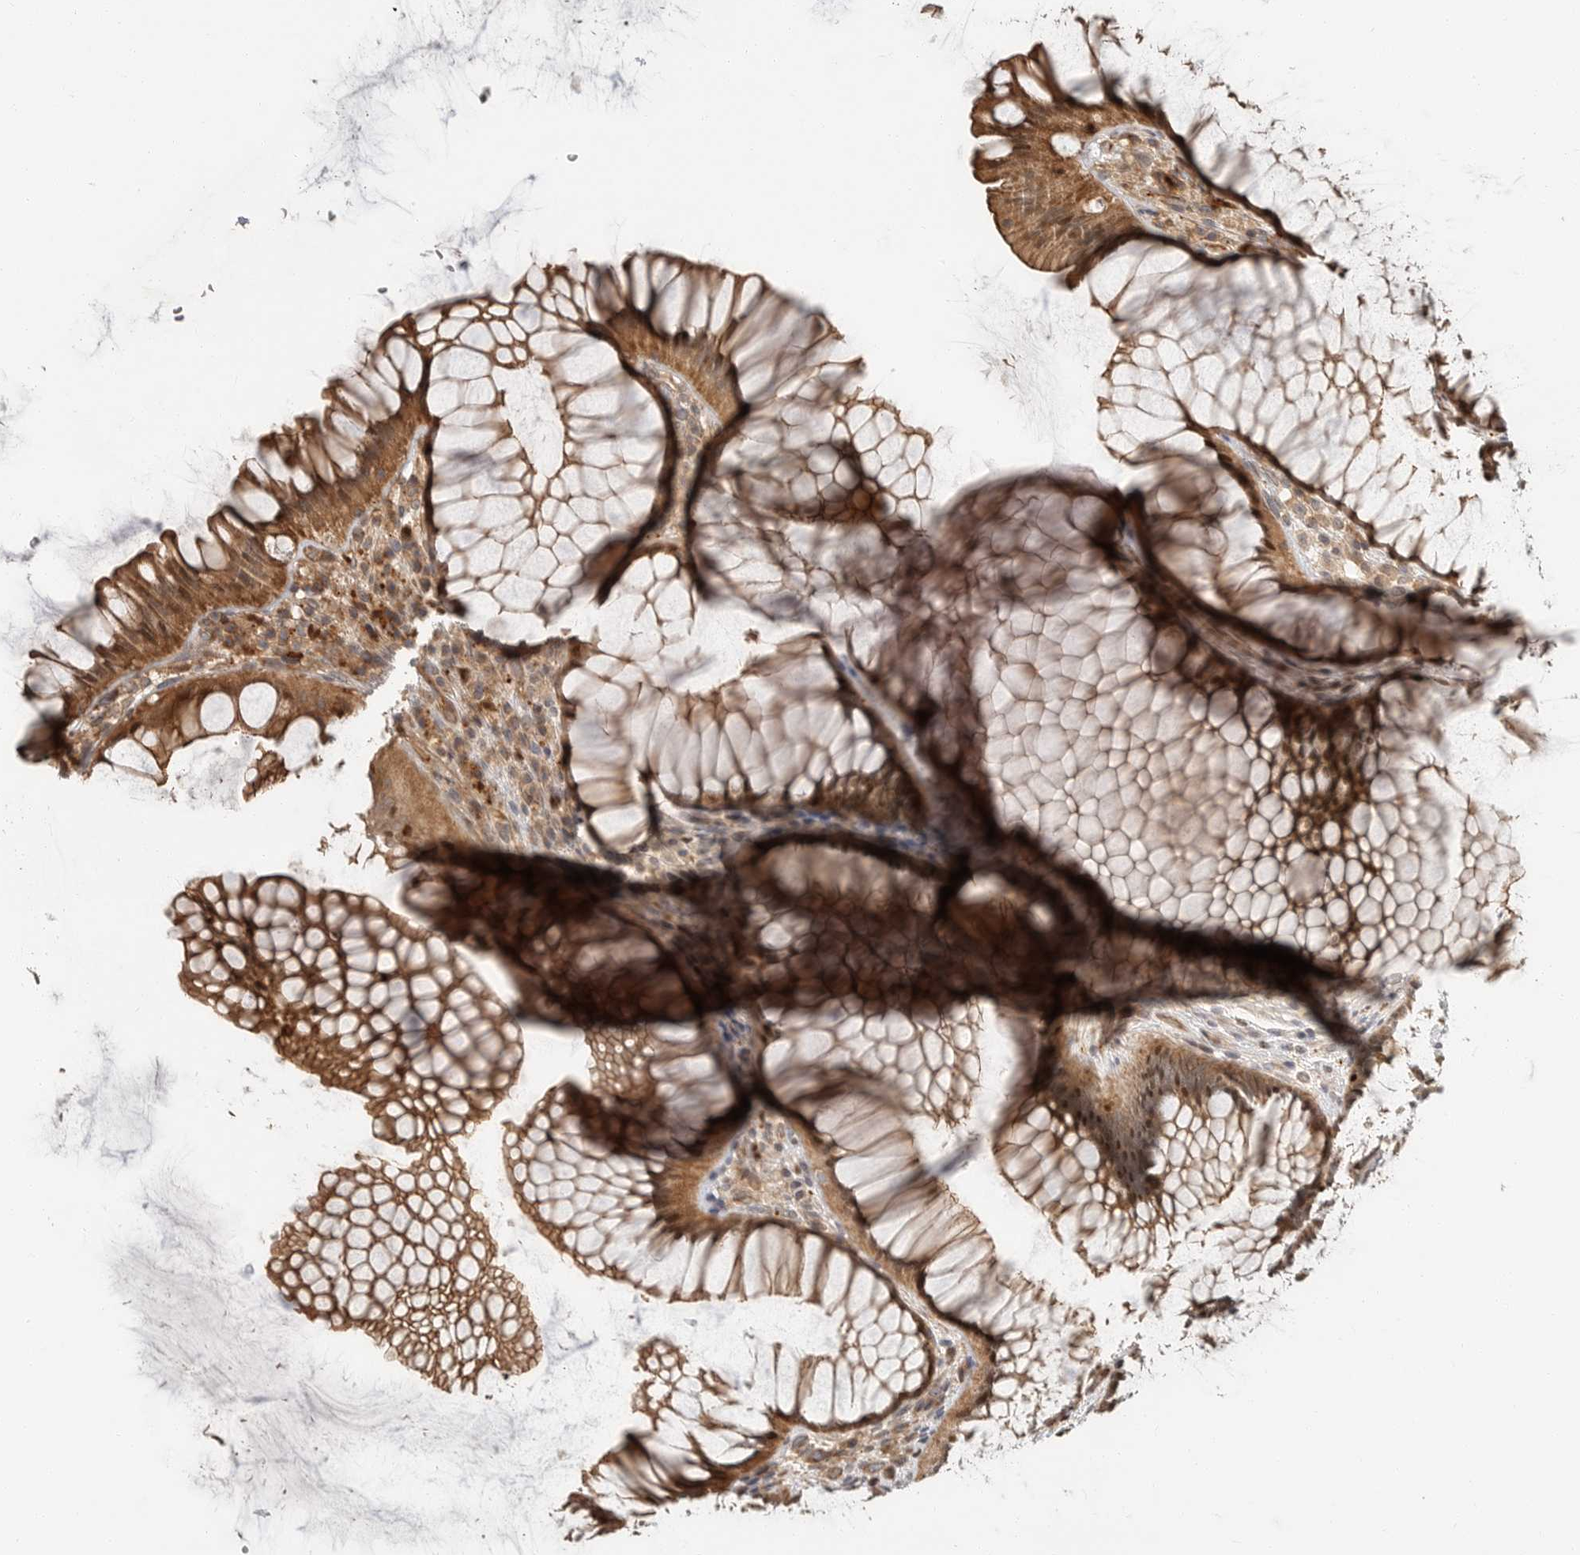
{"staining": {"intensity": "strong", "quantity": ">75%", "location": "cytoplasmic/membranous"}, "tissue": "rectum", "cell_type": "Glandular cells", "image_type": "normal", "snomed": [{"axis": "morphology", "description": "Normal tissue, NOS"}, {"axis": "topography", "description": "Rectum"}], "caption": "Immunohistochemistry (IHC) (DAB) staining of normal rectum reveals strong cytoplasmic/membranous protein staining in about >75% of glandular cells. (DAB (3,3'-diaminobenzidine) IHC, brown staining for protein, blue staining for nuclei).", "gene": "STRAP", "patient": {"sex": "male", "age": 51}}